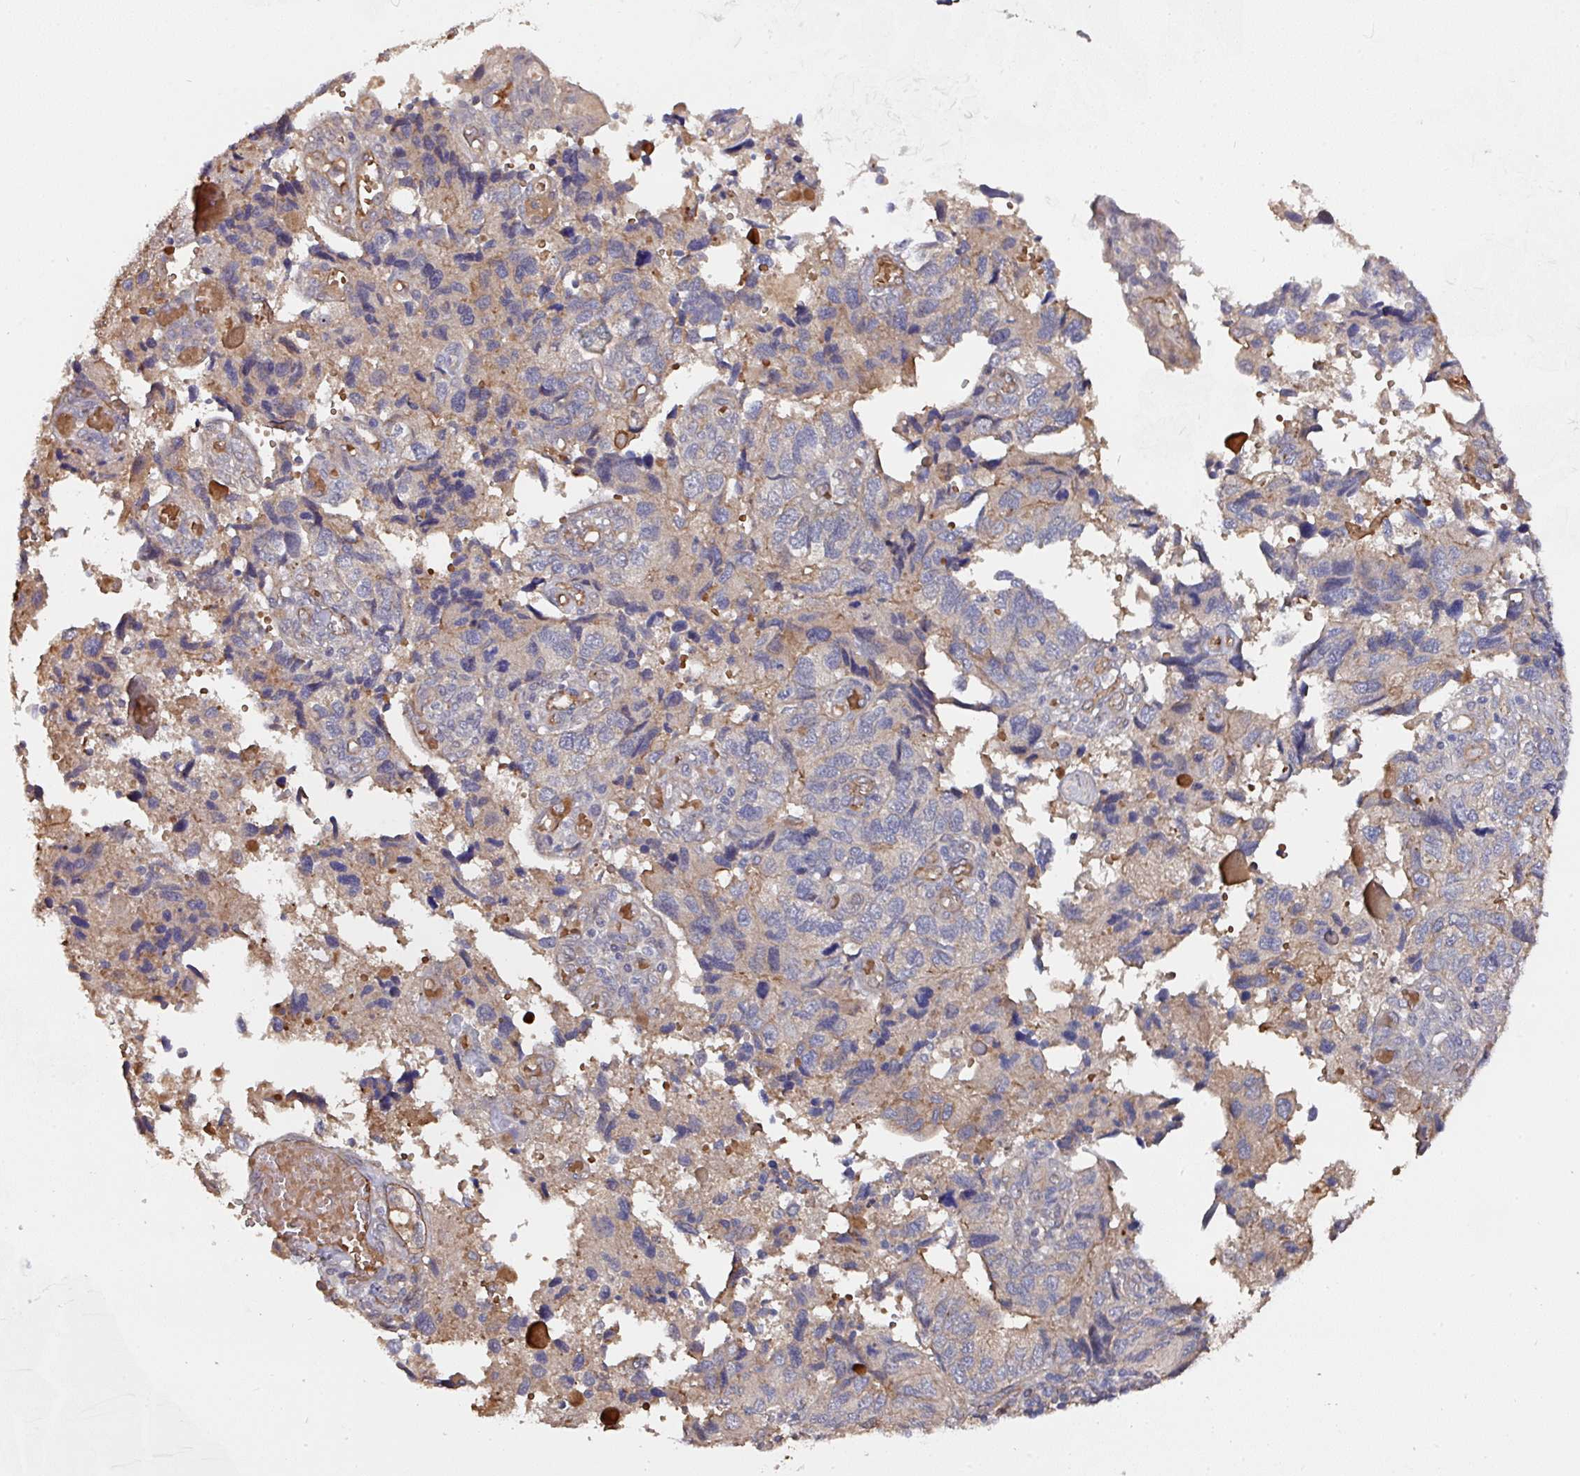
{"staining": {"intensity": "weak", "quantity": "<25%", "location": "cytoplasmic/membranous"}, "tissue": "endometrial cancer", "cell_type": "Tumor cells", "image_type": "cancer", "snomed": [{"axis": "morphology", "description": "Carcinoma, NOS"}, {"axis": "topography", "description": "Uterus"}], "caption": "Tumor cells show no significant protein positivity in endometrial cancer.", "gene": "PRR5", "patient": {"sex": "female", "age": 76}}